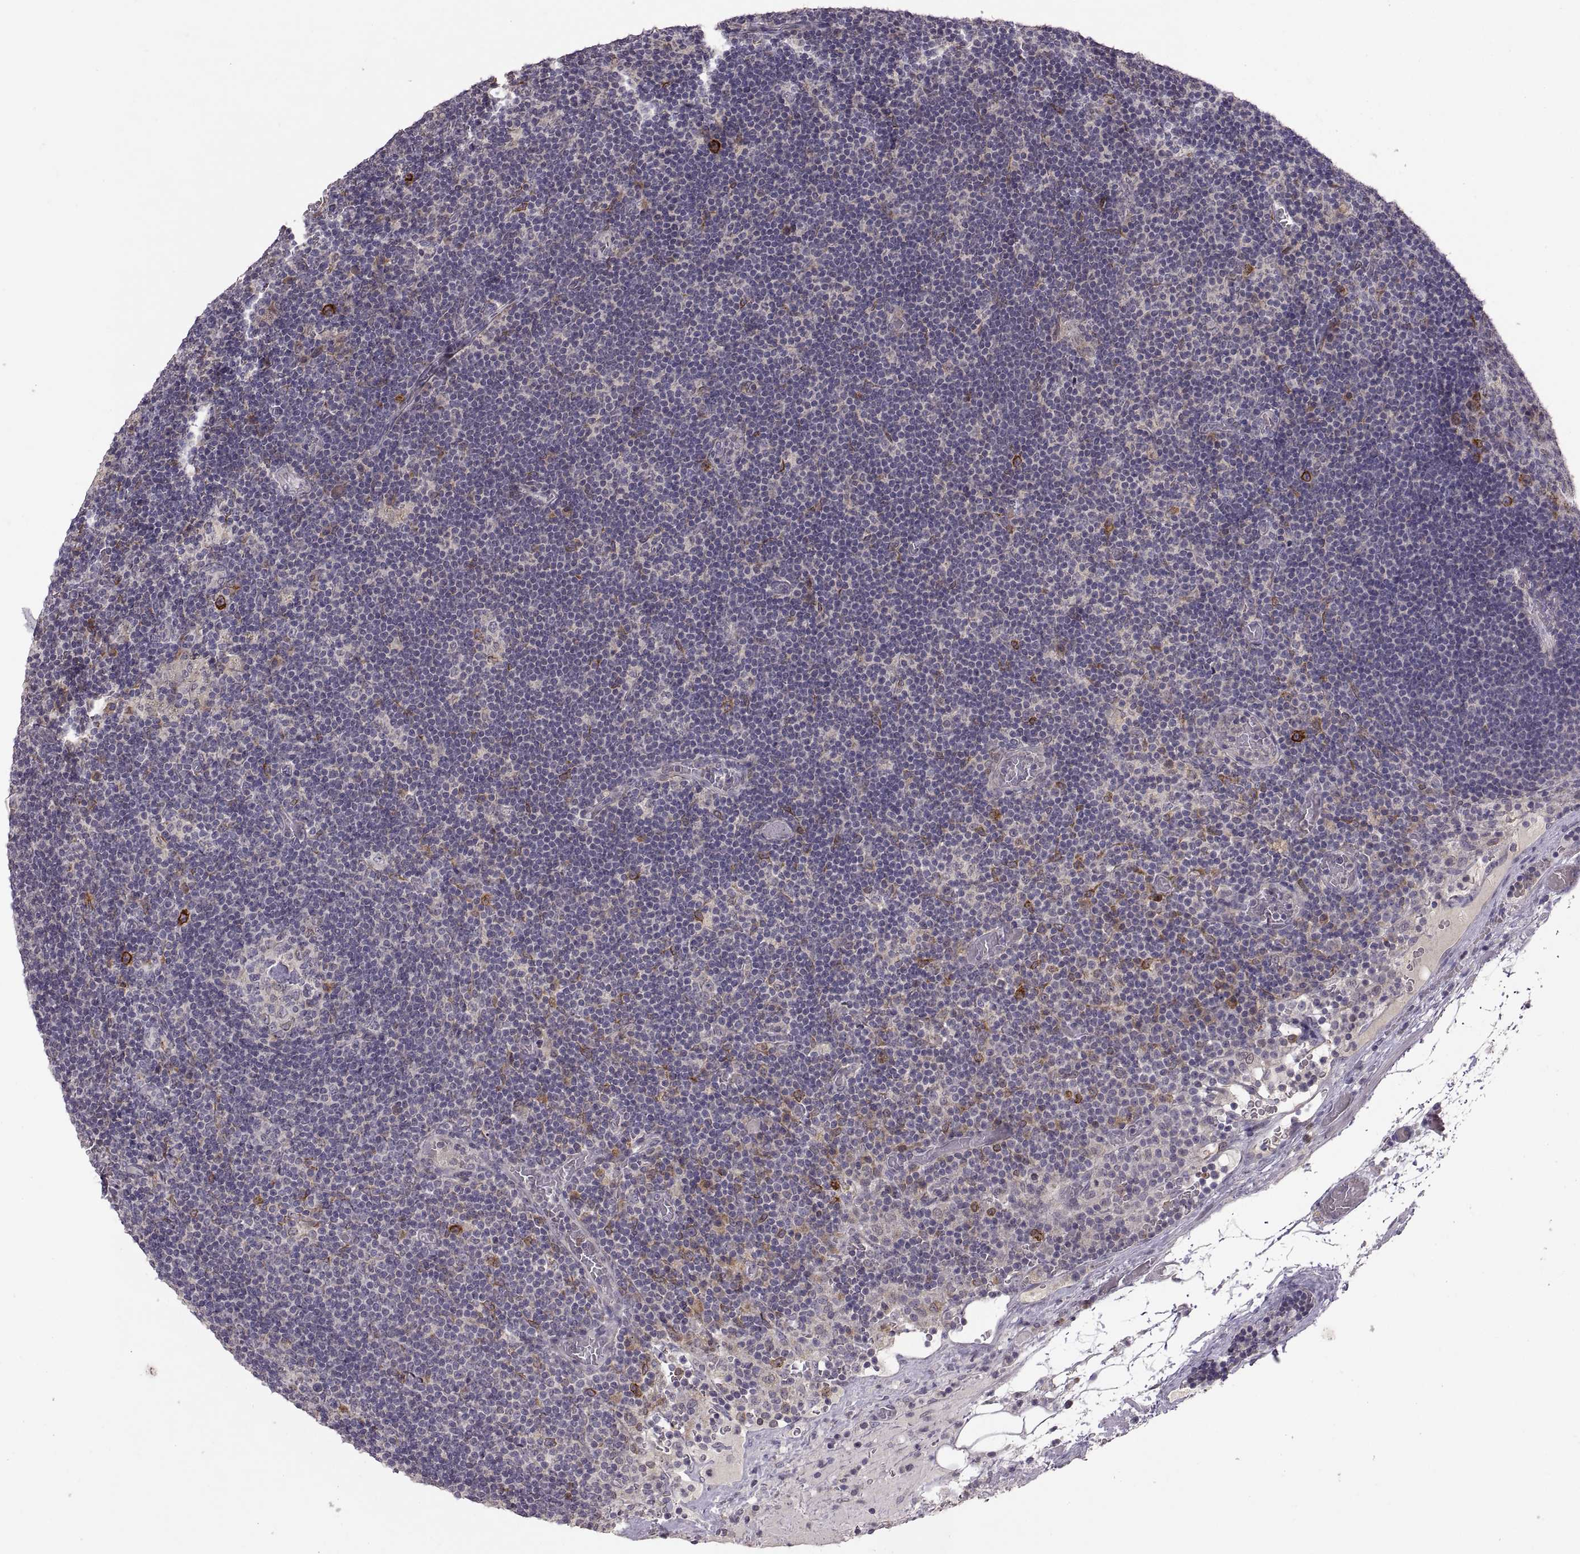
{"staining": {"intensity": "negative", "quantity": "none", "location": "none"}, "tissue": "lymph node", "cell_type": "Germinal center cells", "image_type": "normal", "snomed": [{"axis": "morphology", "description": "Normal tissue, NOS"}, {"axis": "topography", "description": "Lymph node"}], "caption": "Lymph node stained for a protein using IHC demonstrates no staining germinal center cells.", "gene": "HMGCR", "patient": {"sex": "male", "age": 63}}